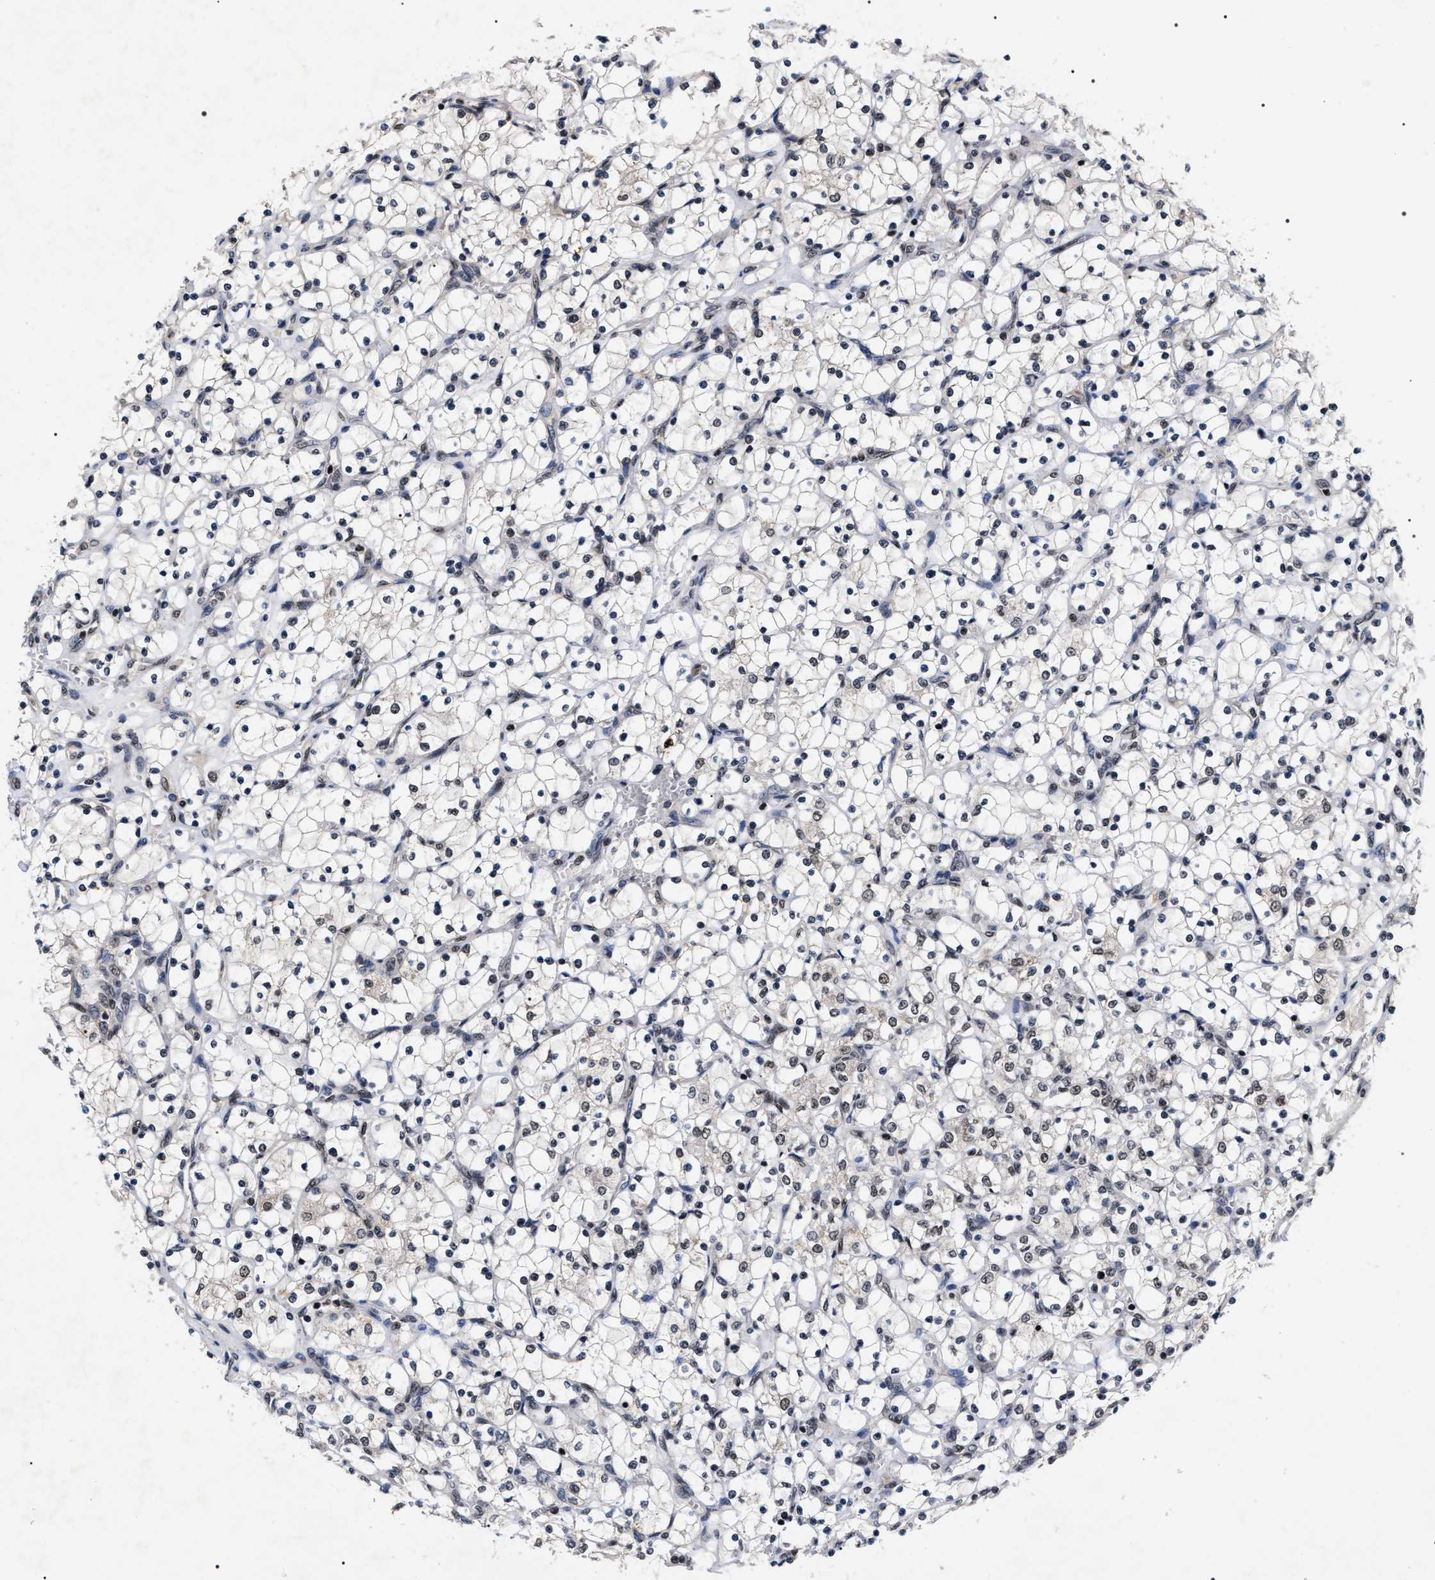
{"staining": {"intensity": "weak", "quantity": "<25%", "location": "nuclear"}, "tissue": "renal cancer", "cell_type": "Tumor cells", "image_type": "cancer", "snomed": [{"axis": "morphology", "description": "Adenocarcinoma, NOS"}, {"axis": "topography", "description": "Kidney"}], "caption": "DAB (3,3'-diaminobenzidine) immunohistochemical staining of renal adenocarcinoma demonstrates no significant positivity in tumor cells. (Brightfield microscopy of DAB (3,3'-diaminobenzidine) immunohistochemistry at high magnification).", "gene": "RRP1B", "patient": {"sex": "female", "age": 69}}